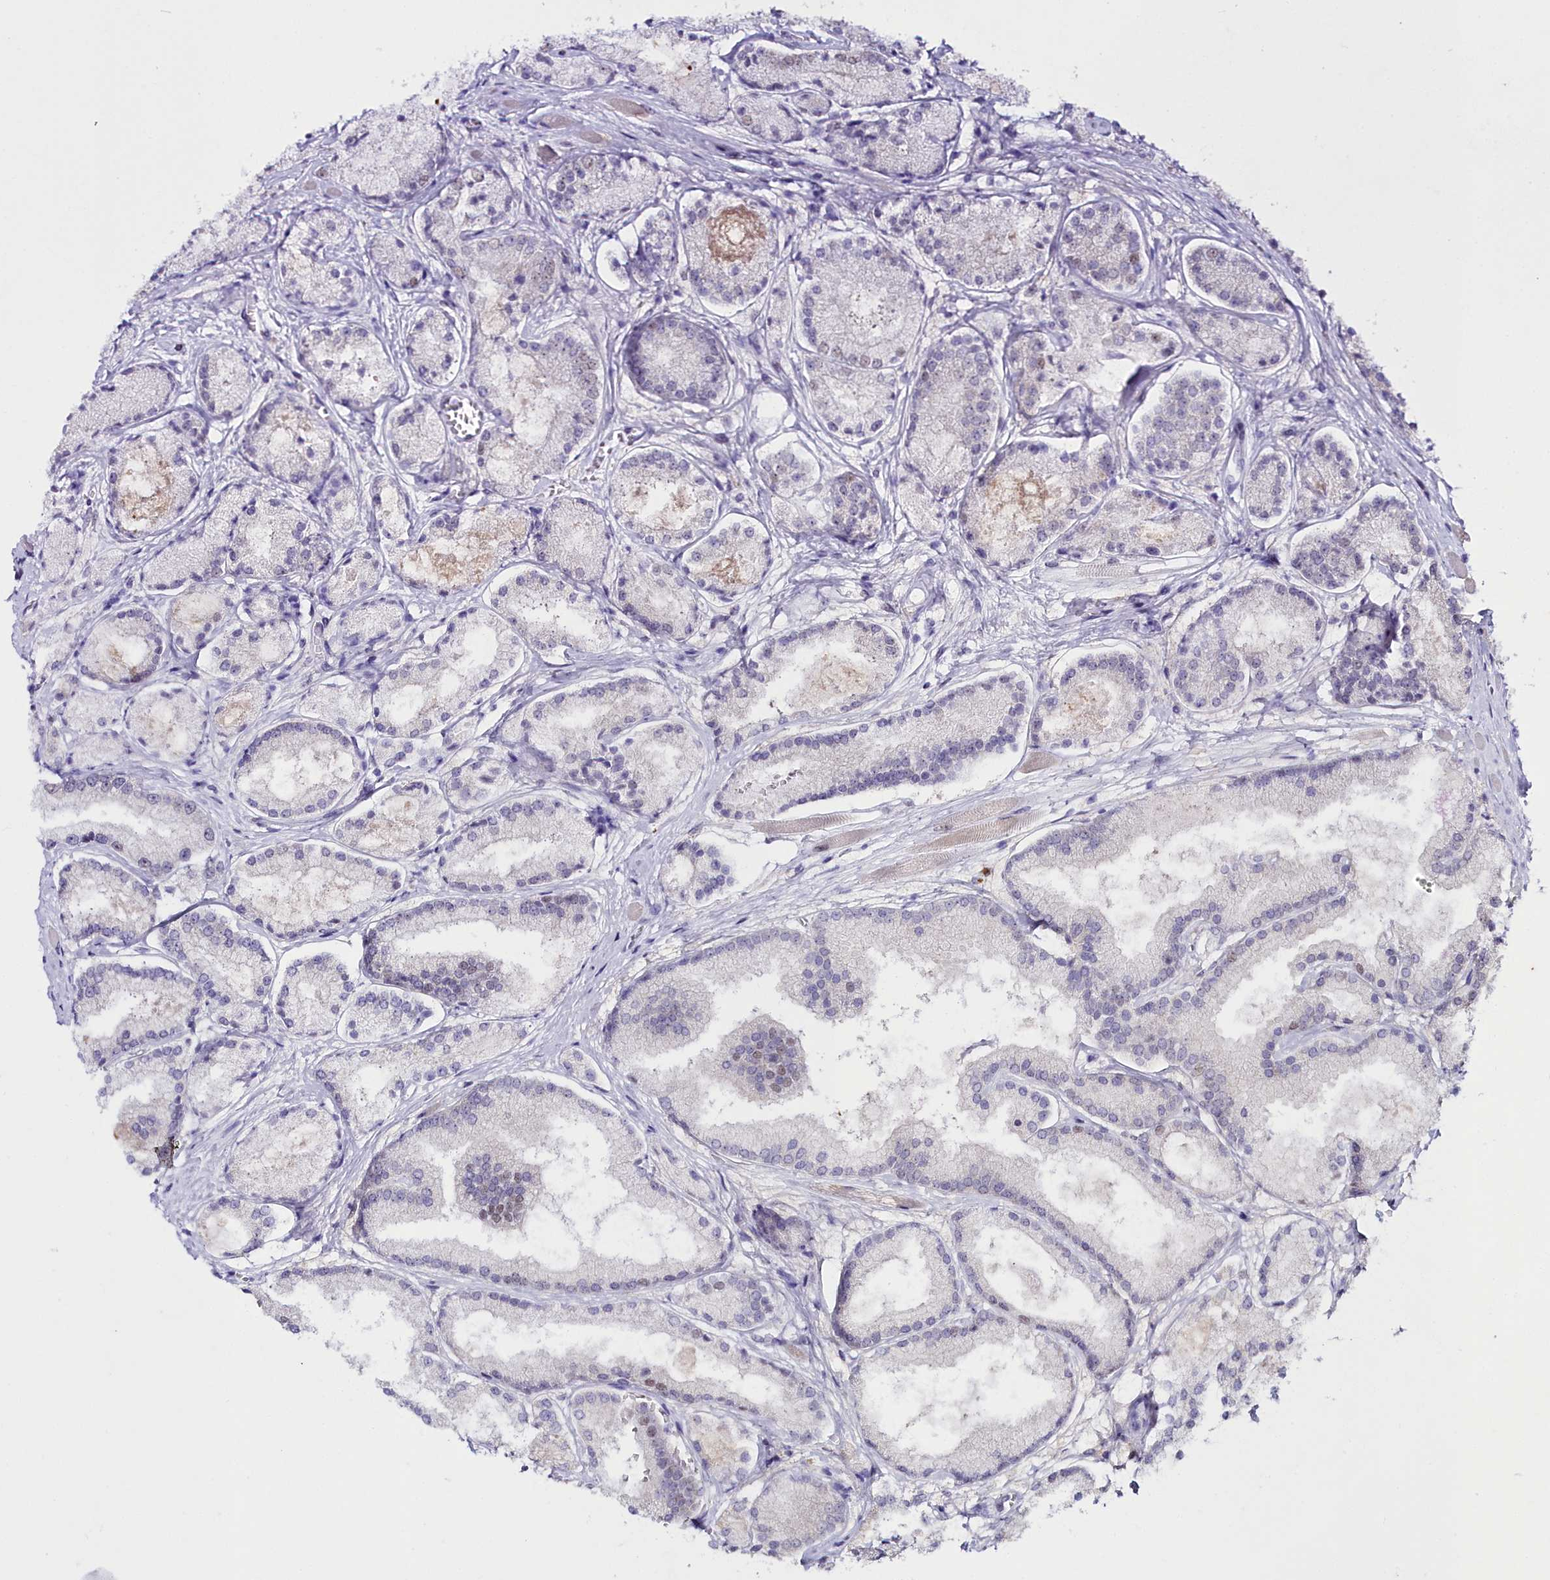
{"staining": {"intensity": "negative", "quantity": "none", "location": "none"}, "tissue": "prostate cancer", "cell_type": "Tumor cells", "image_type": "cancer", "snomed": [{"axis": "morphology", "description": "Adenocarcinoma, High grade"}, {"axis": "topography", "description": "Prostate"}], "caption": "This is a photomicrograph of IHC staining of prostate adenocarcinoma (high-grade), which shows no staining in tumor cells.", "gene": "RBM12", "patient": {"sex": "male", "age": 67}}